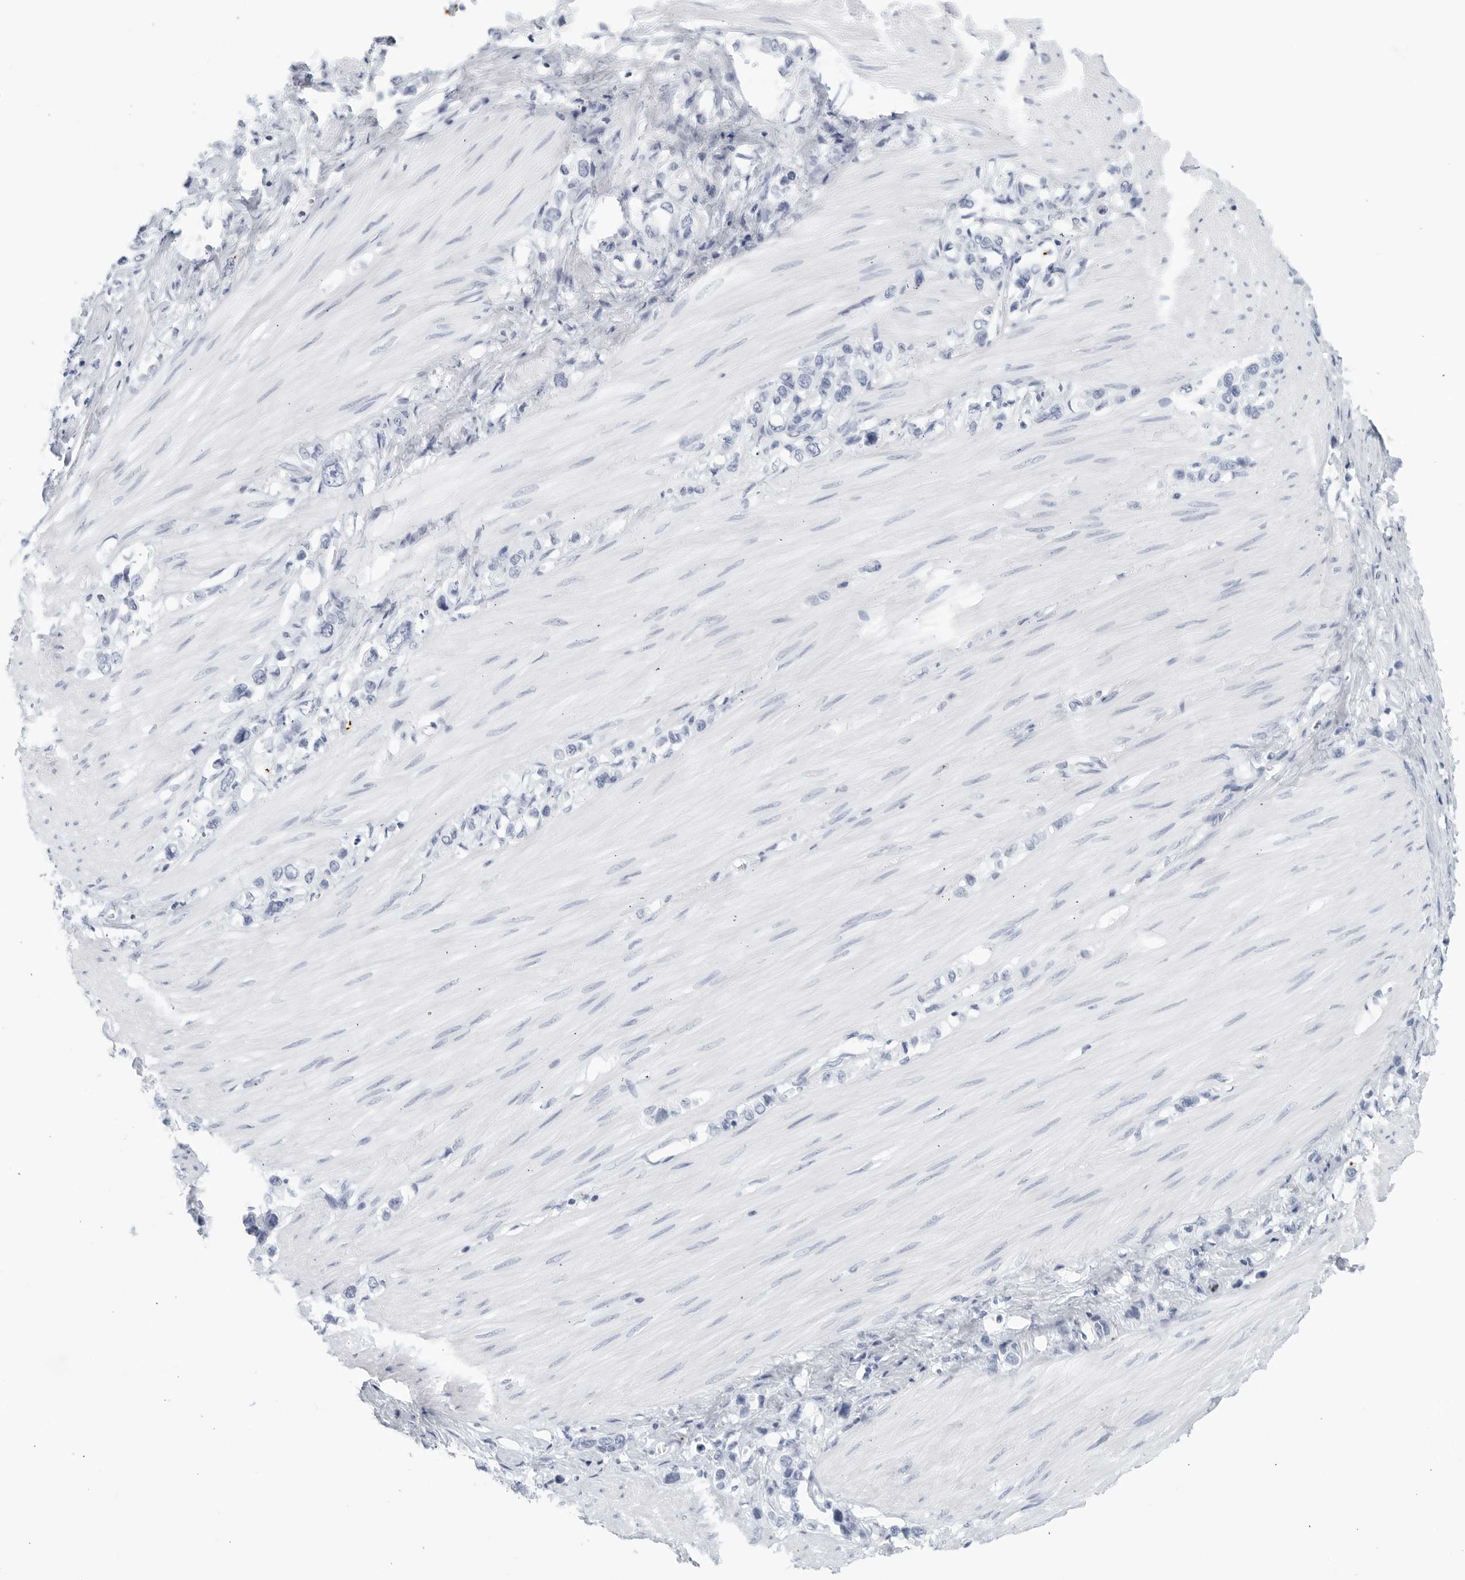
{"staining": {"intensity": "negative", "quantity": "none", "location": "none"}, "tissue": "stomach cancer", "cell_type": "Tumor cells", "image_type": "cancer", "snomed": [{"axis": "morphology", "description": "Adenocarcinoma, NOS"}, {"axis": "topography", "description": "Stomach"}], "caption": "The image shows no staining of tumor cells in adenocarcinoma (stomach).", "gene": "FGG", "patient": {"sex": "female", "age": 65}}